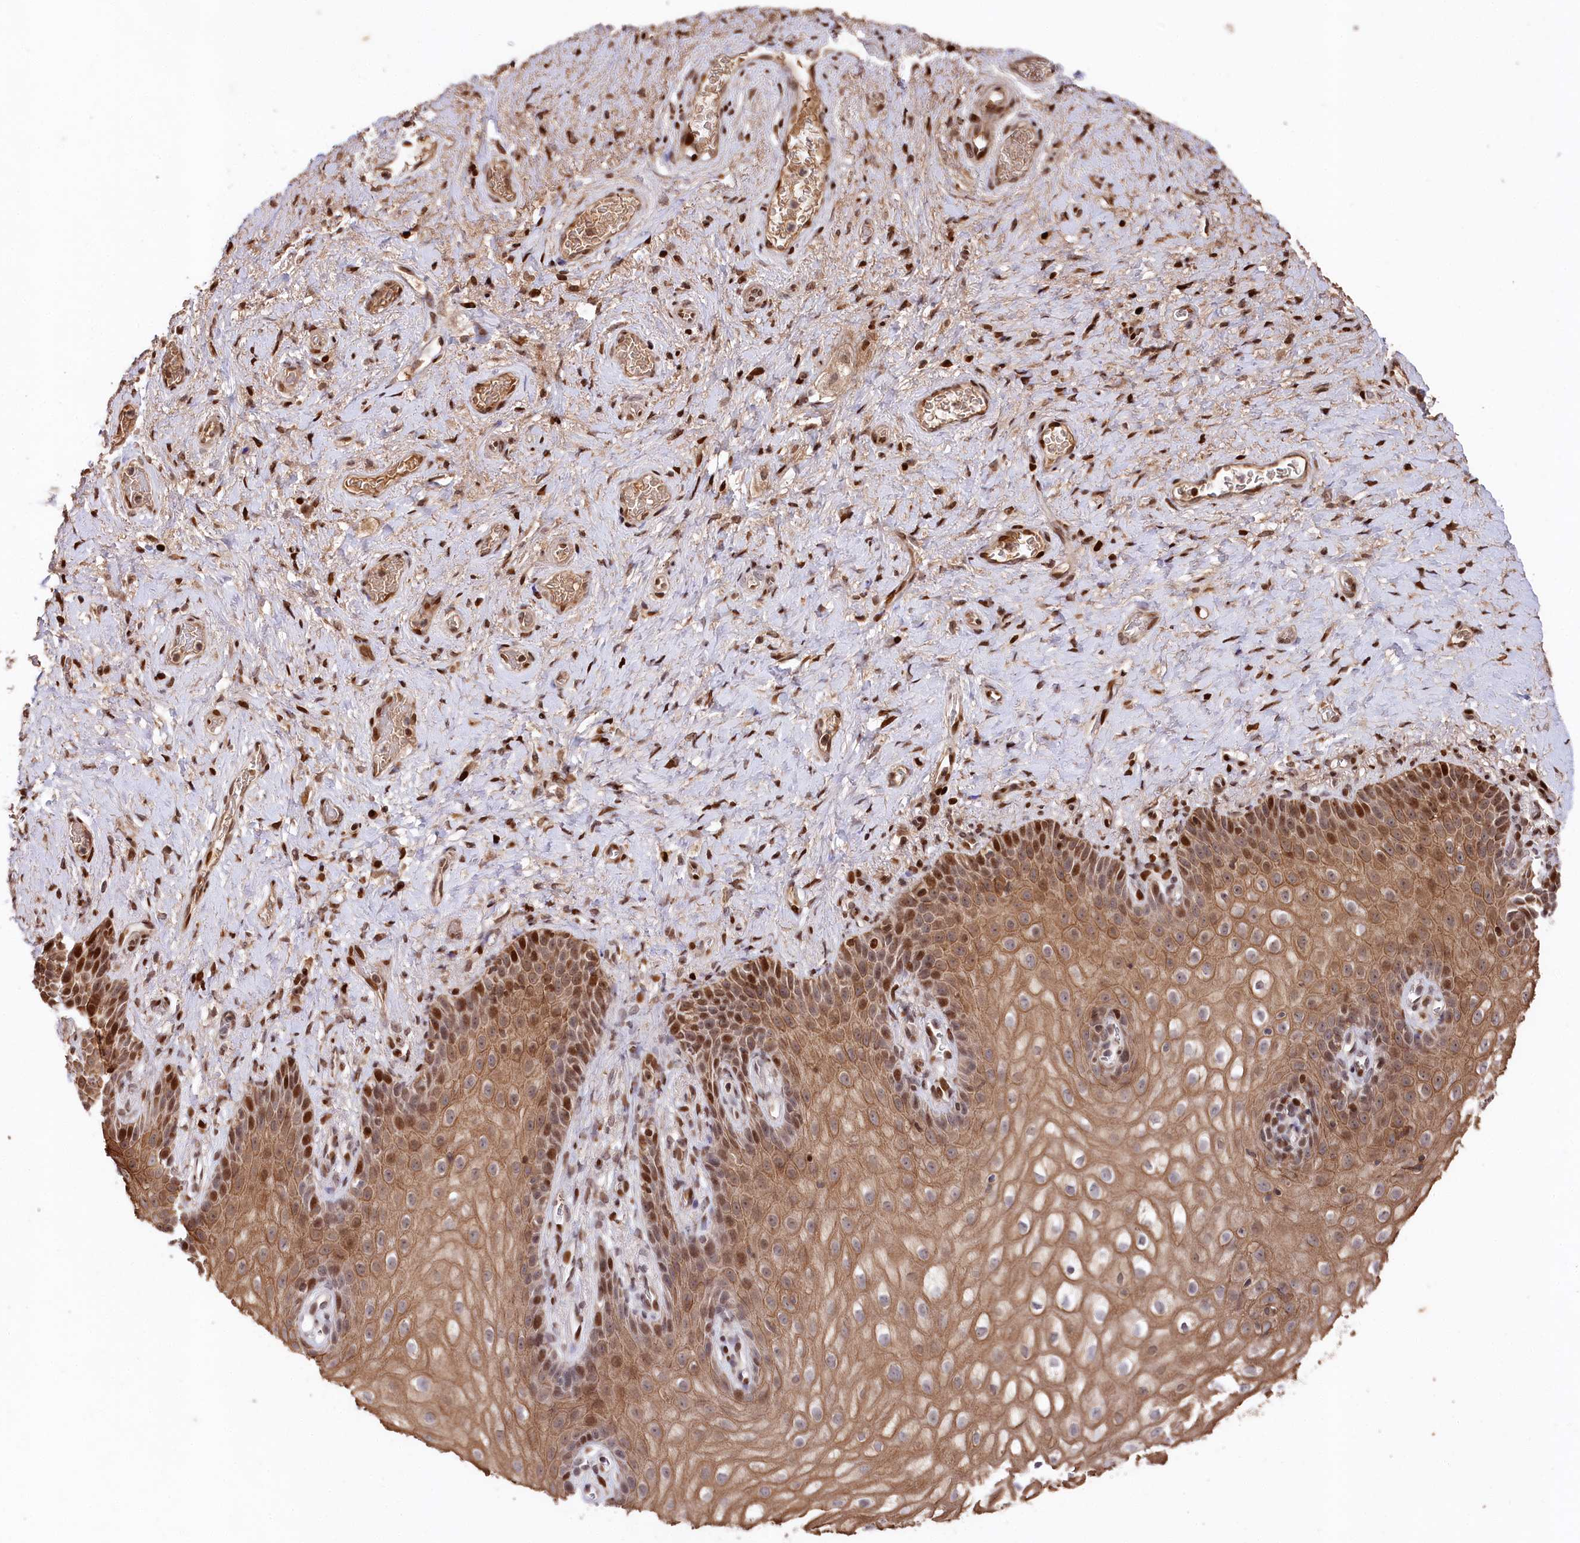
{"staining": {"intensity": "strong", "quantity": ">75%", "location": "cytoplasmic/membranous,nuclear"}, "tissue": "vagina", "cell_type": "Squamous epithelial cells", "image_type": "normal", "snomed": [{"axis": "morphology", "description": "Normal tissue, NOS"}, {"axis": "topography", "description": "Vagina"}], "caption": "A photomicrograph of human vagina stained for a protein reveals strong cytoplasmic/membranous,nuclear brown staining in squamous epithelial cells.", "gene": "MCF2L2", "patient": {"sex": "female", "age": 60}}